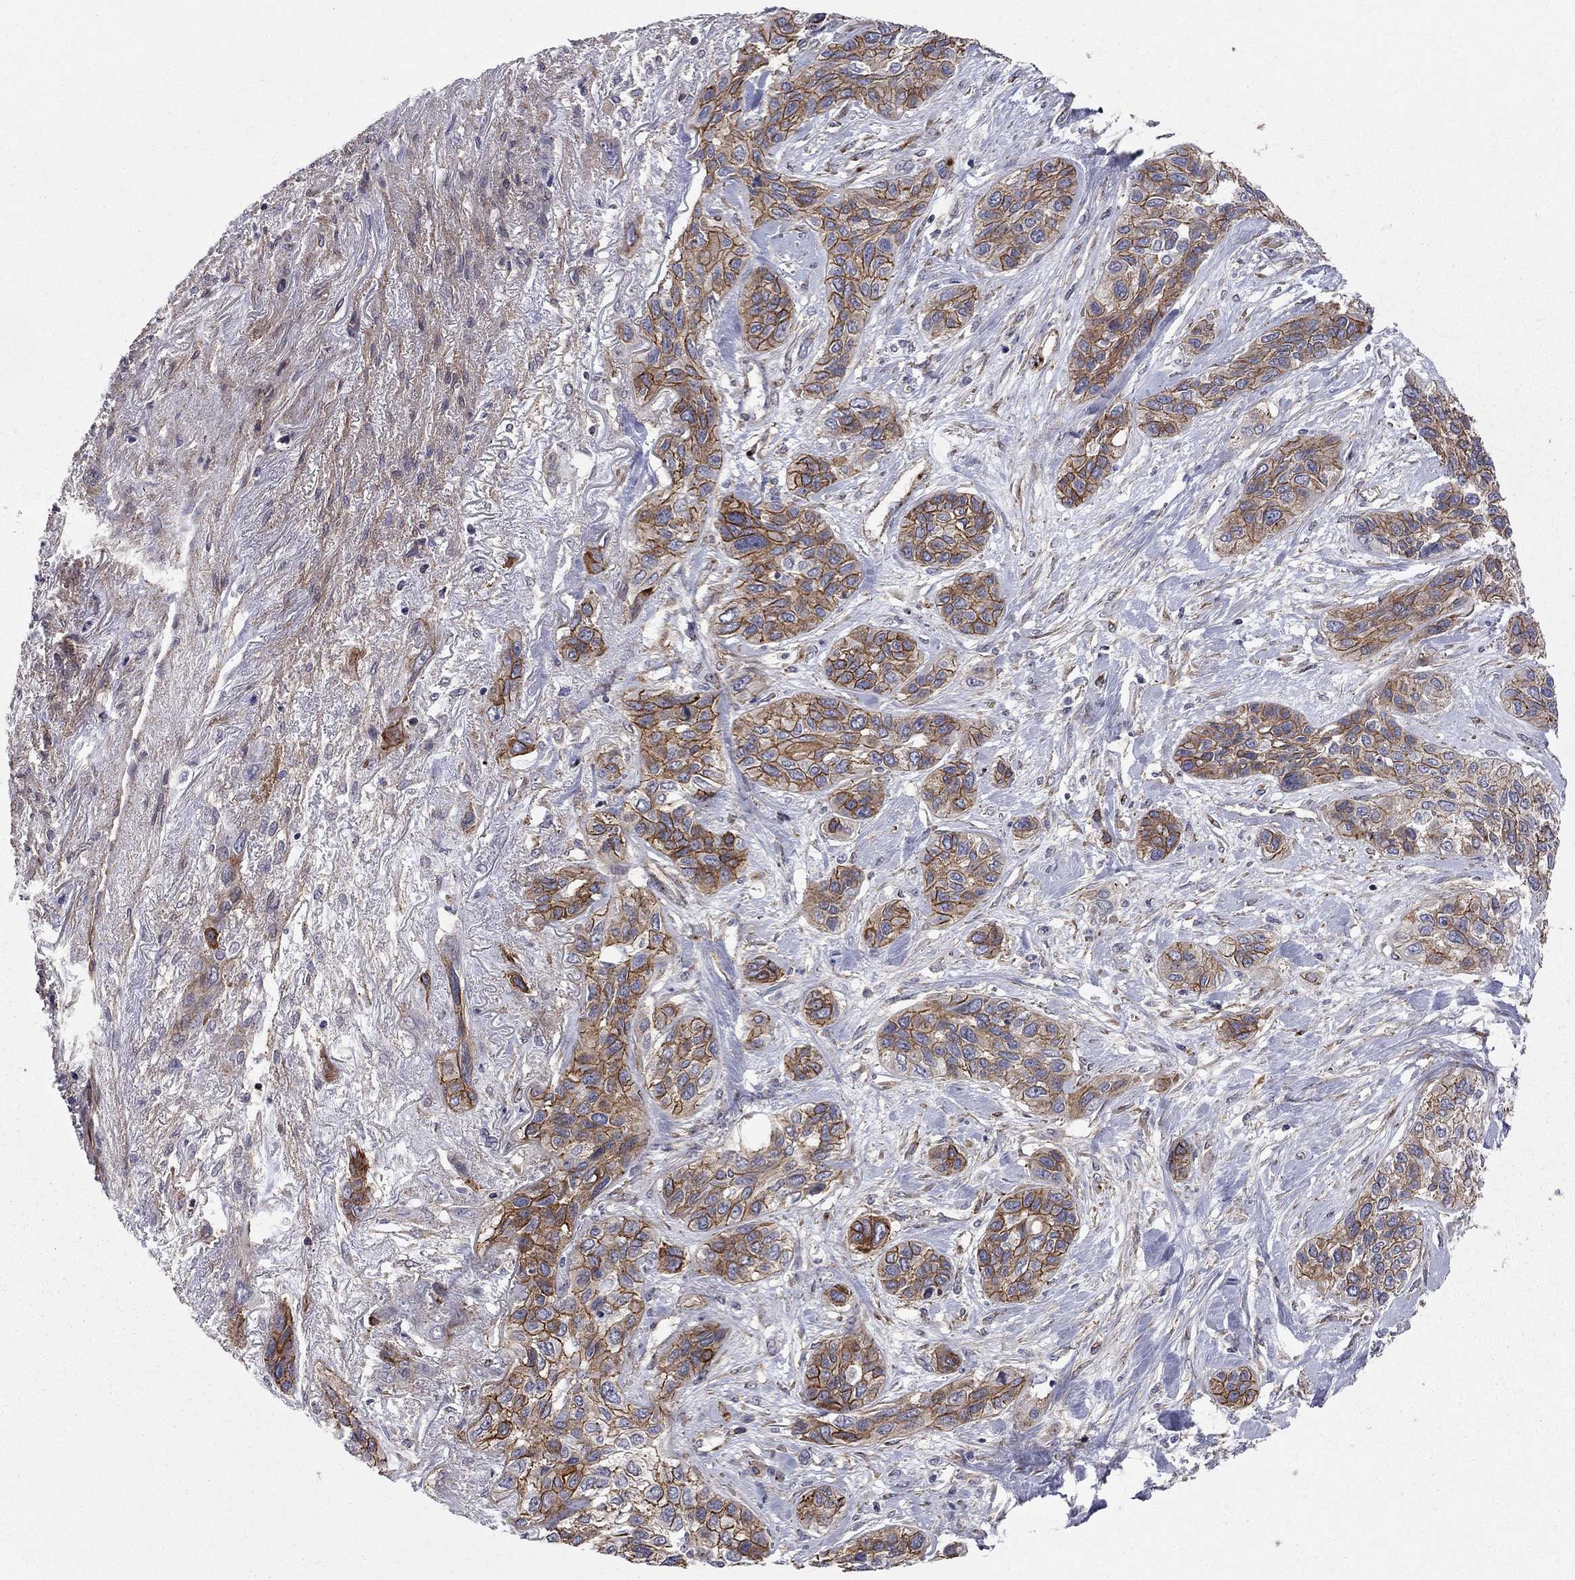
{"staining": {"intensity": "strong", "quantity": "25%-75%", "location": "cytoplasmic/membranous"}, "tissue": "lung cancer", "cell_type": "Tumor cells", "image_type": "cancer", "snomed": [{"axis": "morphology", "description": "Squamous cell carcinoma, NOS"}, {"axis": "topography", "description": "Lung"}], "caption": "Lung cancer stained with immunohistochemistry reveals strong cytoplasmic/membranous staining in about 25%-75% of tumor cells. (brown staining indicates protein expression, while blue staining denotes nuclei).", "gene": "RASEF", "patient": {"sex": "female", "age": 70}}